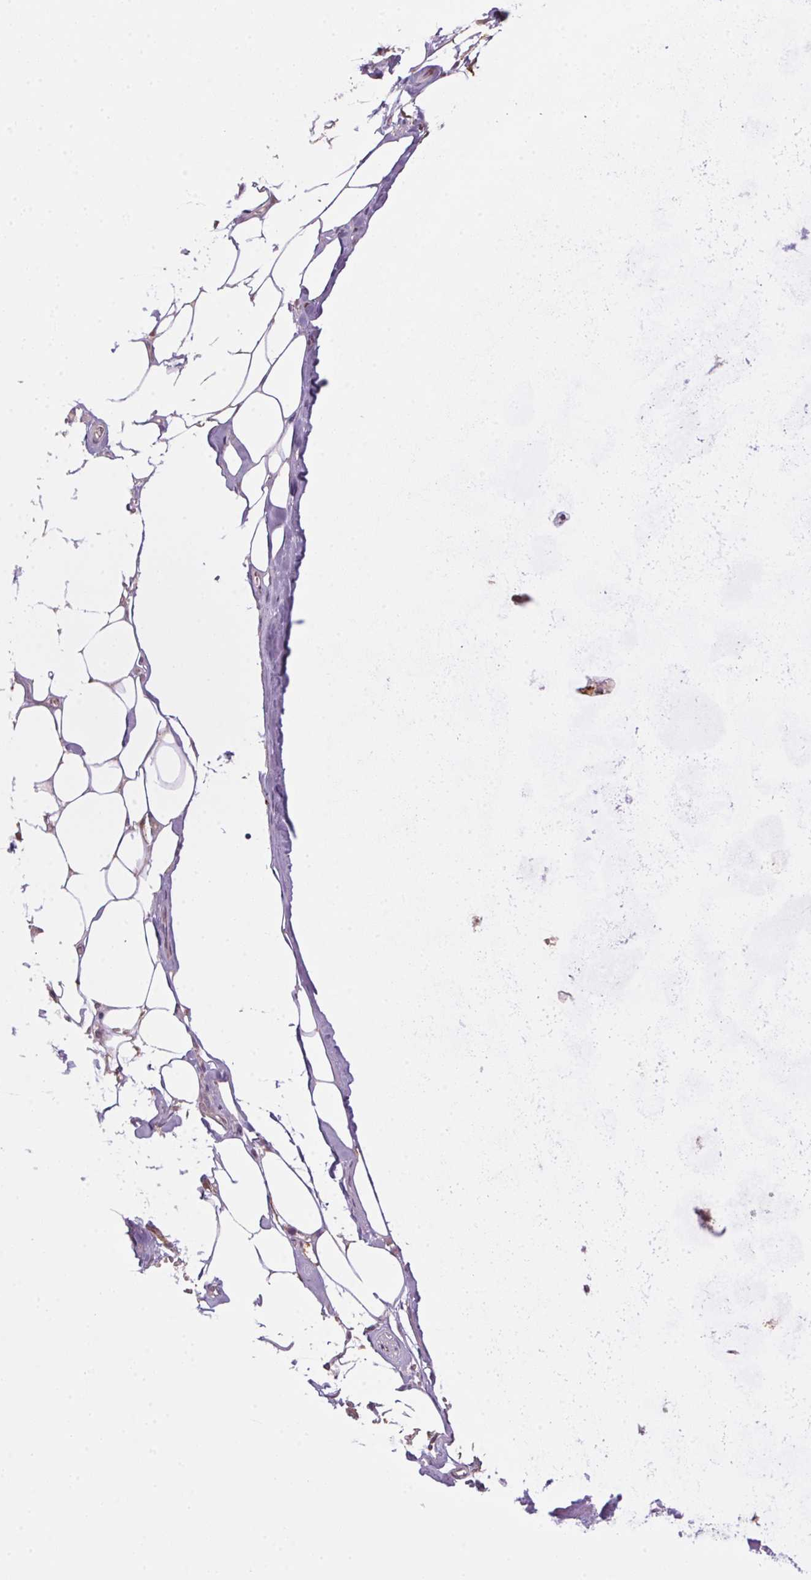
{"staining": {"intensity": "negative", "quantity": "none", "location": "none"}, "tissue": "adipose tissue", "cell_type": "Adipocytes", "image_type": "normal", "snomed": [{"axis": "morphology", "description": "Normal tissue, NOS"}, {"axis": "morphology", "description": "Squamous cell carcinoma, NOS"}, {"axis": "topography", "description": "Cartilage tissue"}, {"axis": "topography", "description": "Bronchus"}, {"axis": "topography", "description": "Lung"}], "caption": "Immunohistochemistry image of unremarkable adipose tissue: human adipose tissue stained with DAB exhibits no significant protein expression in adipocytes.", "gene": "ADH5", "patient": {"sex": "male", "age": 66}}